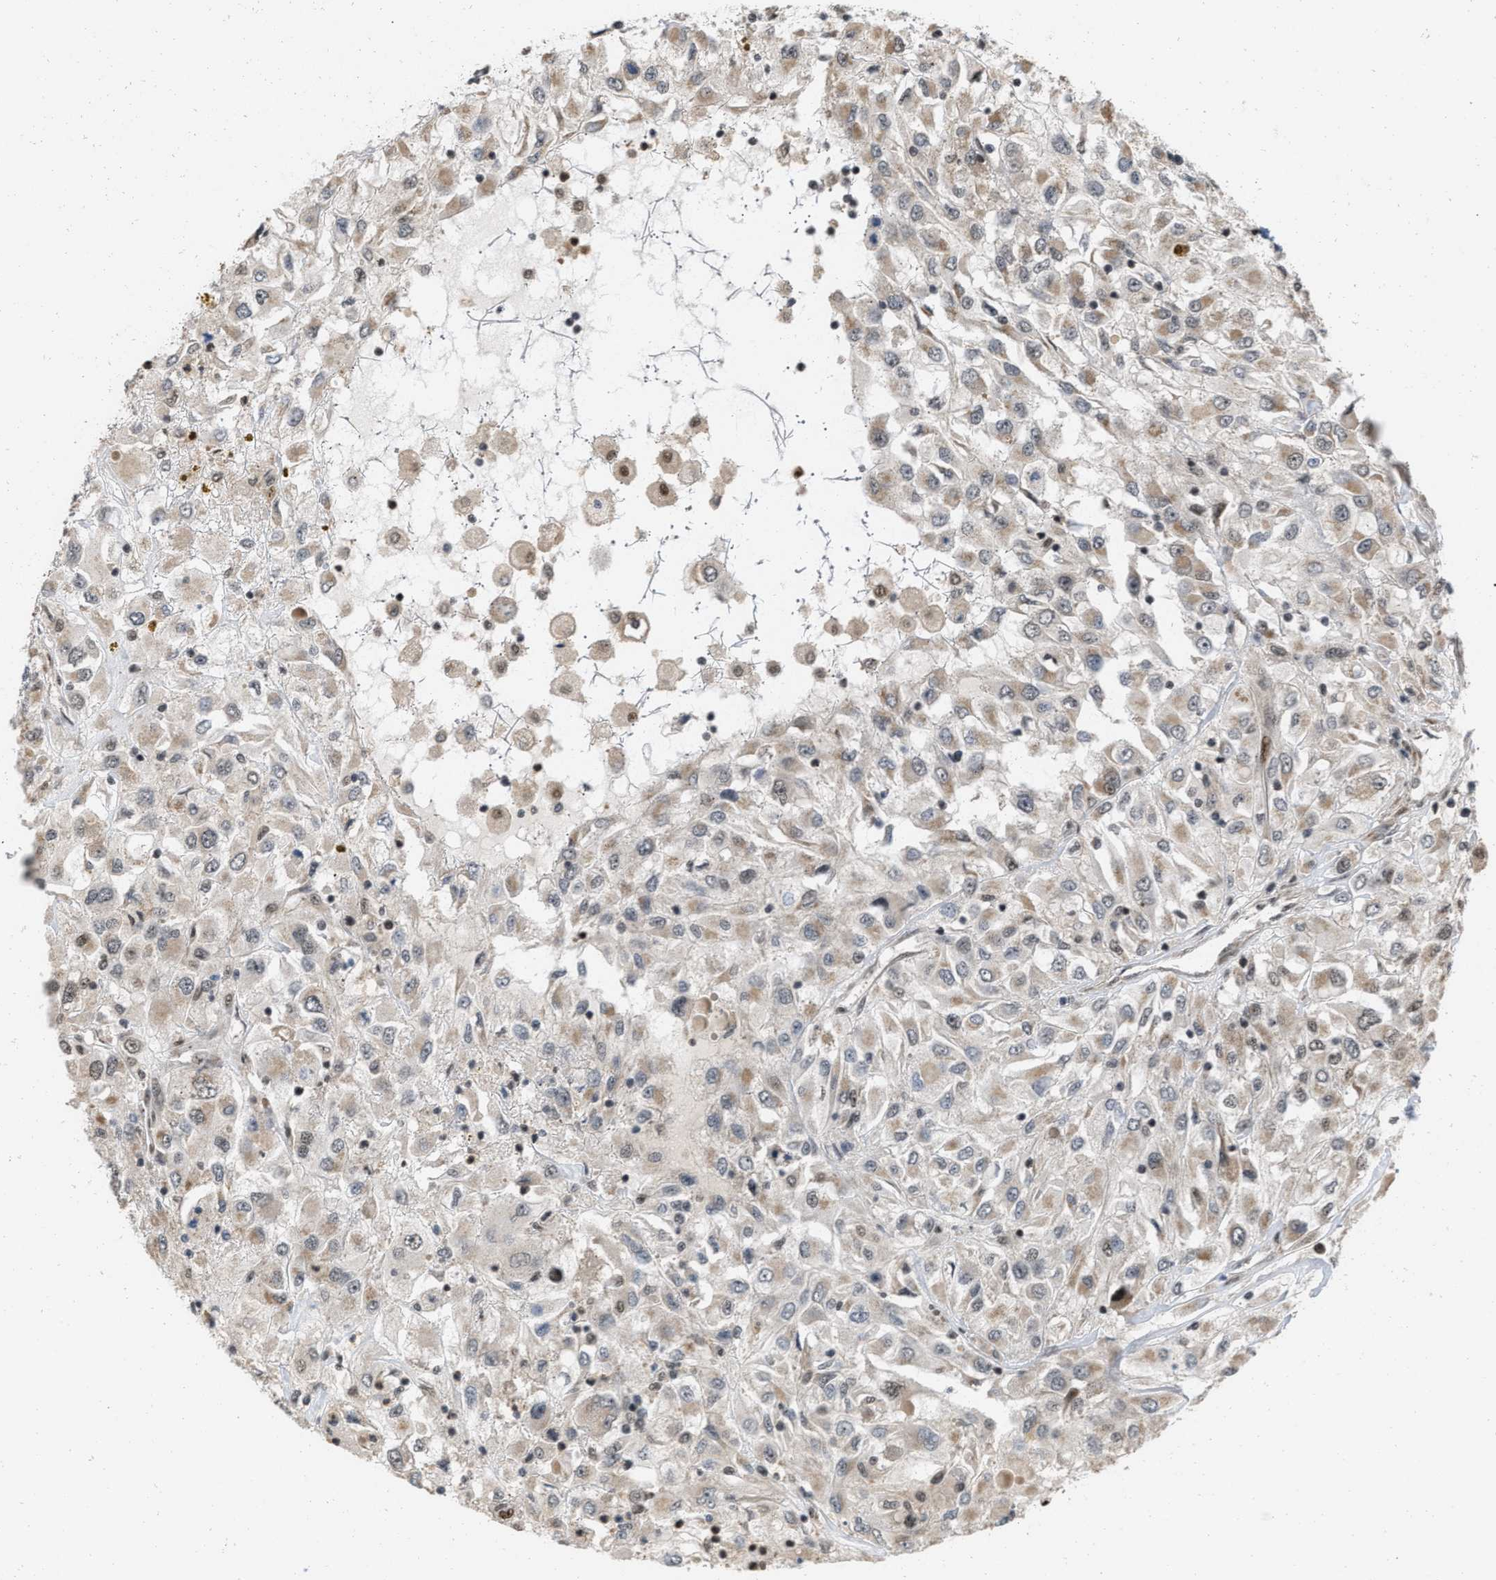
{"staining": {"intensity": "moderate", "quantity": "25%-75%", "location": "cytoplasmic/membranous"}, "tissue": "renal cancer", "cell_type": "Tumor cells", "image_type": "cancer", "snomed": [{"axis": "morphology", "description": "Adenocarcinoma, NOS"}, {"axis": "topography", "description": "Kidney"}], "caption": "Adenocarcinoma (renal) stained with IHC exhibits moderate cytoplasmic/membranous staining in about 25%-75% of tumor cells.", "gene": "ANKRD11", "patient": {"sex": "female", "age": 52}}